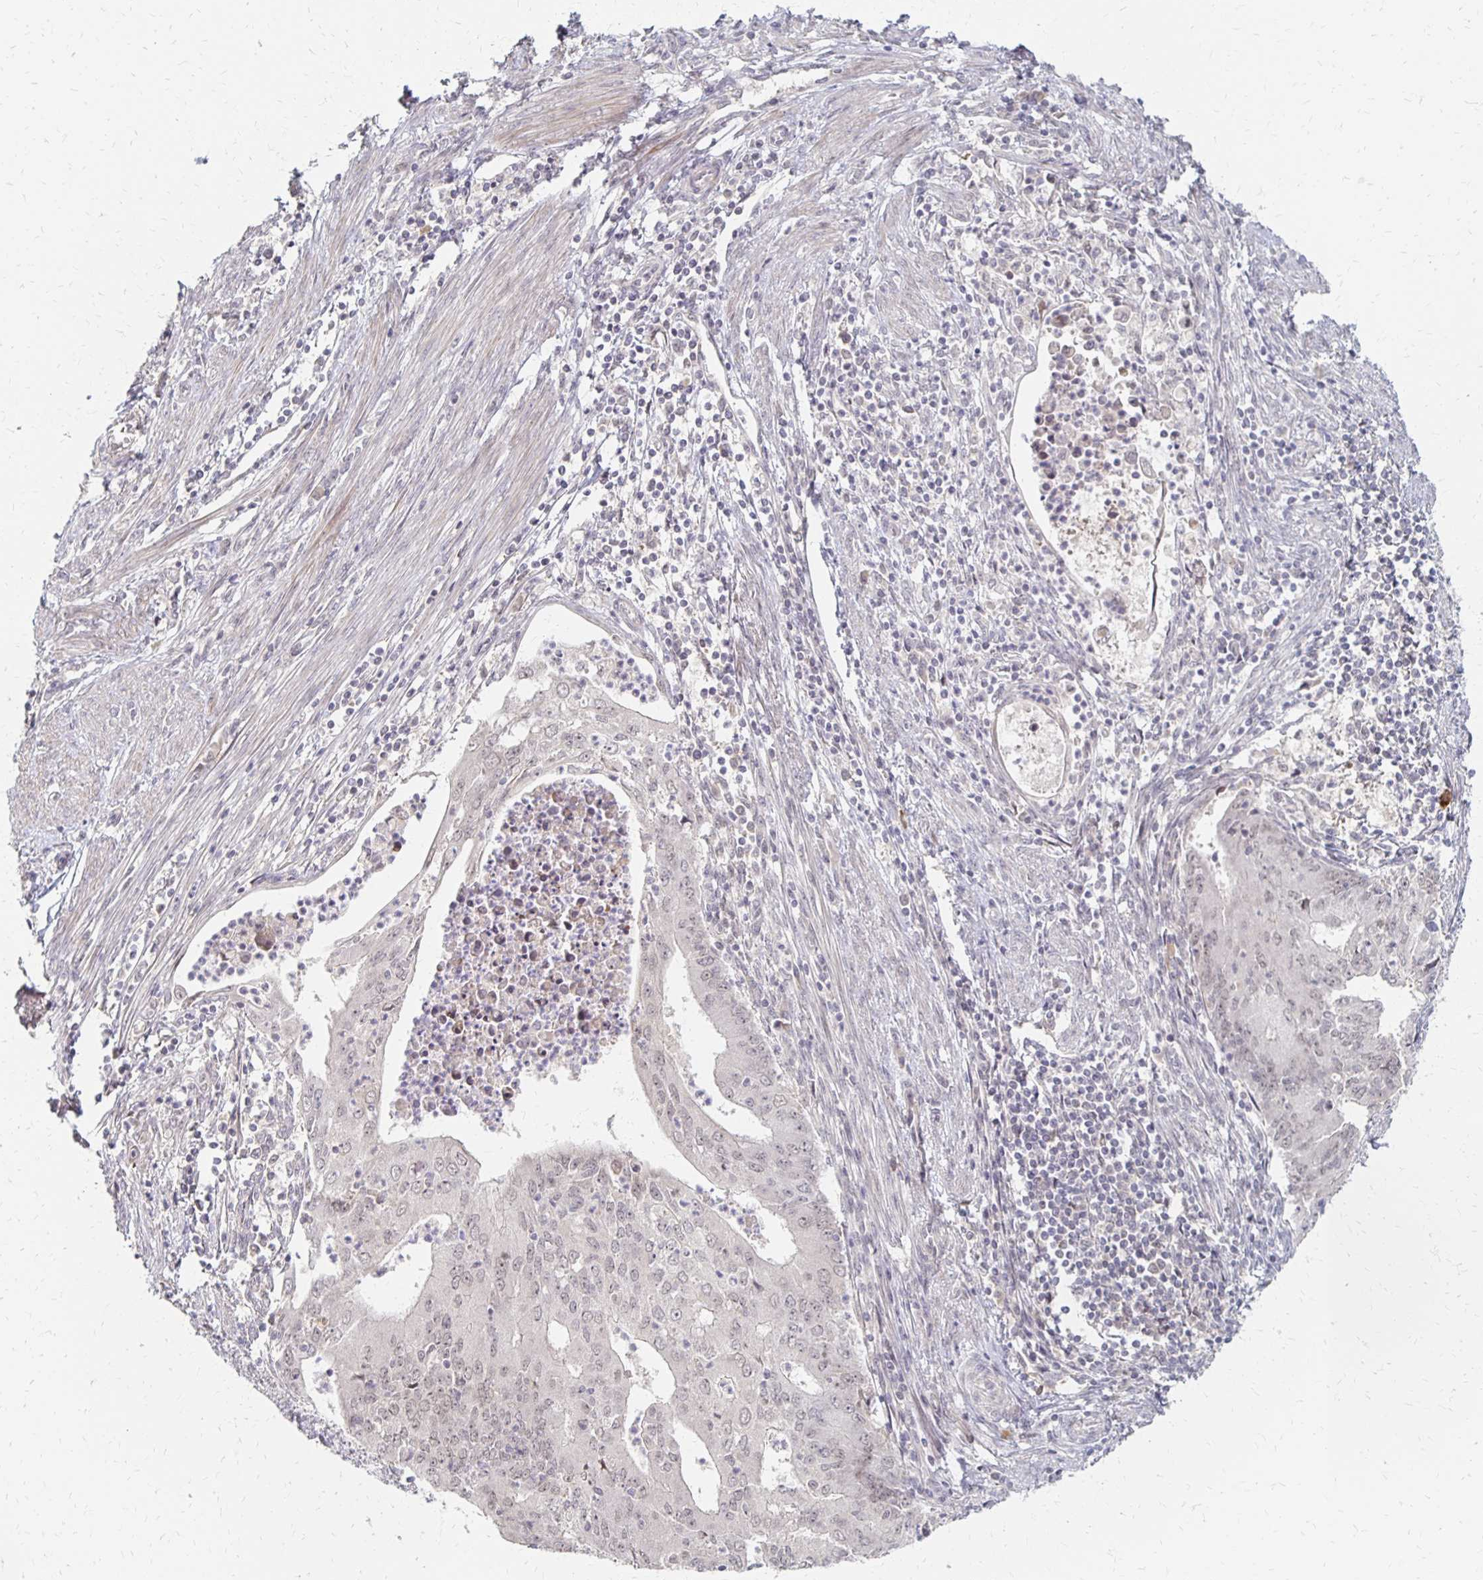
{"staining": {"intensity": "negative", "quantity": "none", "location": "none"}, "tissue": "endometrial cancer", "cell_type": "Tumor cells", "image_type": "cancer", "snomed": [{"axis": "morphology", "description": "Adenocarcinoma, NOS"}, {"axis": "topography", "description": "Endometrium"}], "caption": "This is a photomicrograph of immunohistochemistry staining of endometrial cancer (adenocarcinoma), which shows no expression in tumor cells.", "gene": "PRKCB", "patient": {"sex": "female", "age": 50}}